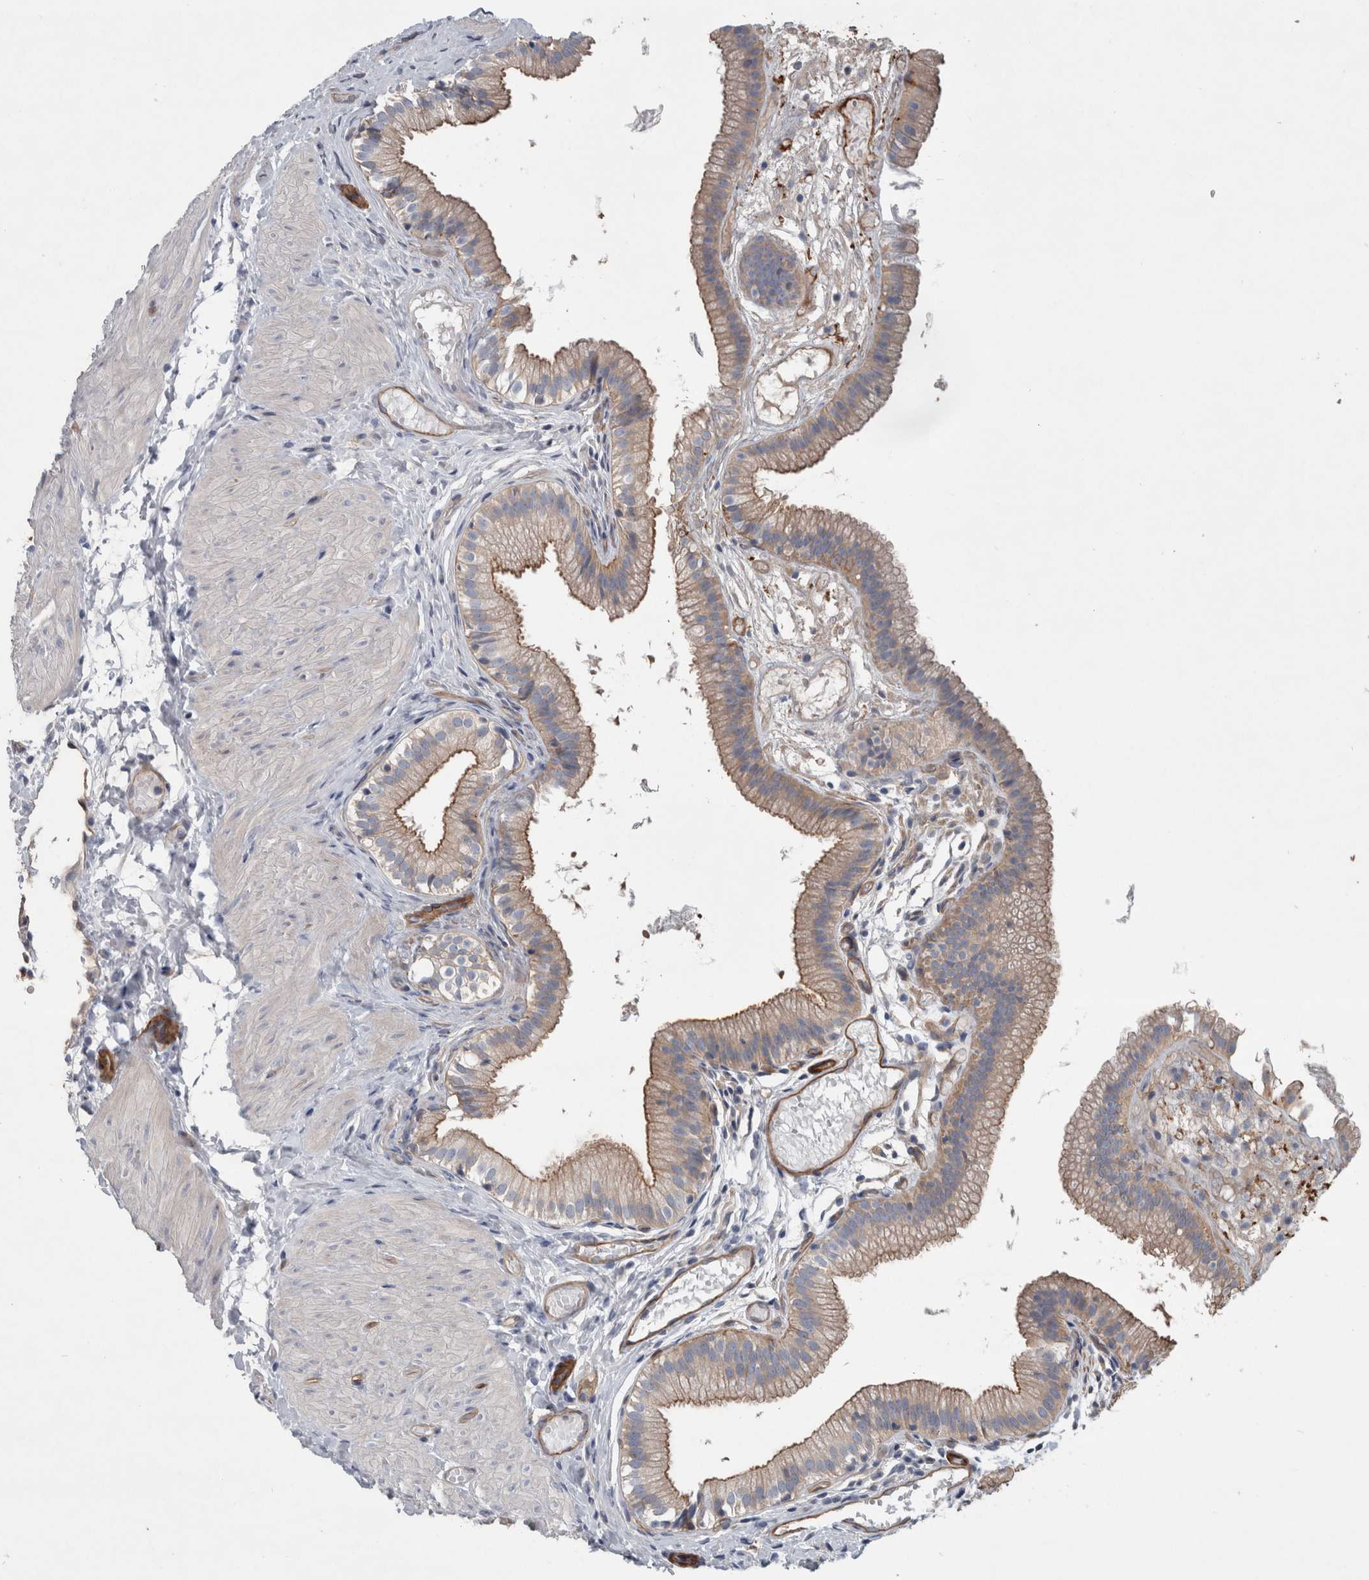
{"staining": {"intensity": "moderate", "quantity": ">75%", "location": "cytoplasmic/membranous"}, "tissue": "gallbladder", "cell_type": "Glandular cells", "image_type": "normal", "snomed": [{"axis": "morphology", "description": "Normal tissue, NOS"}, {"axis": "topography", "description": "Gallbladder"}], "caption": "Gallbladder was stained to show a protein in brown. There is medium levels of moderate cytoplasmic/membranous positivity in about >75% of glandular cells.", "gene": "BCAM", "patient": {"sex": "female", "age": 26}}